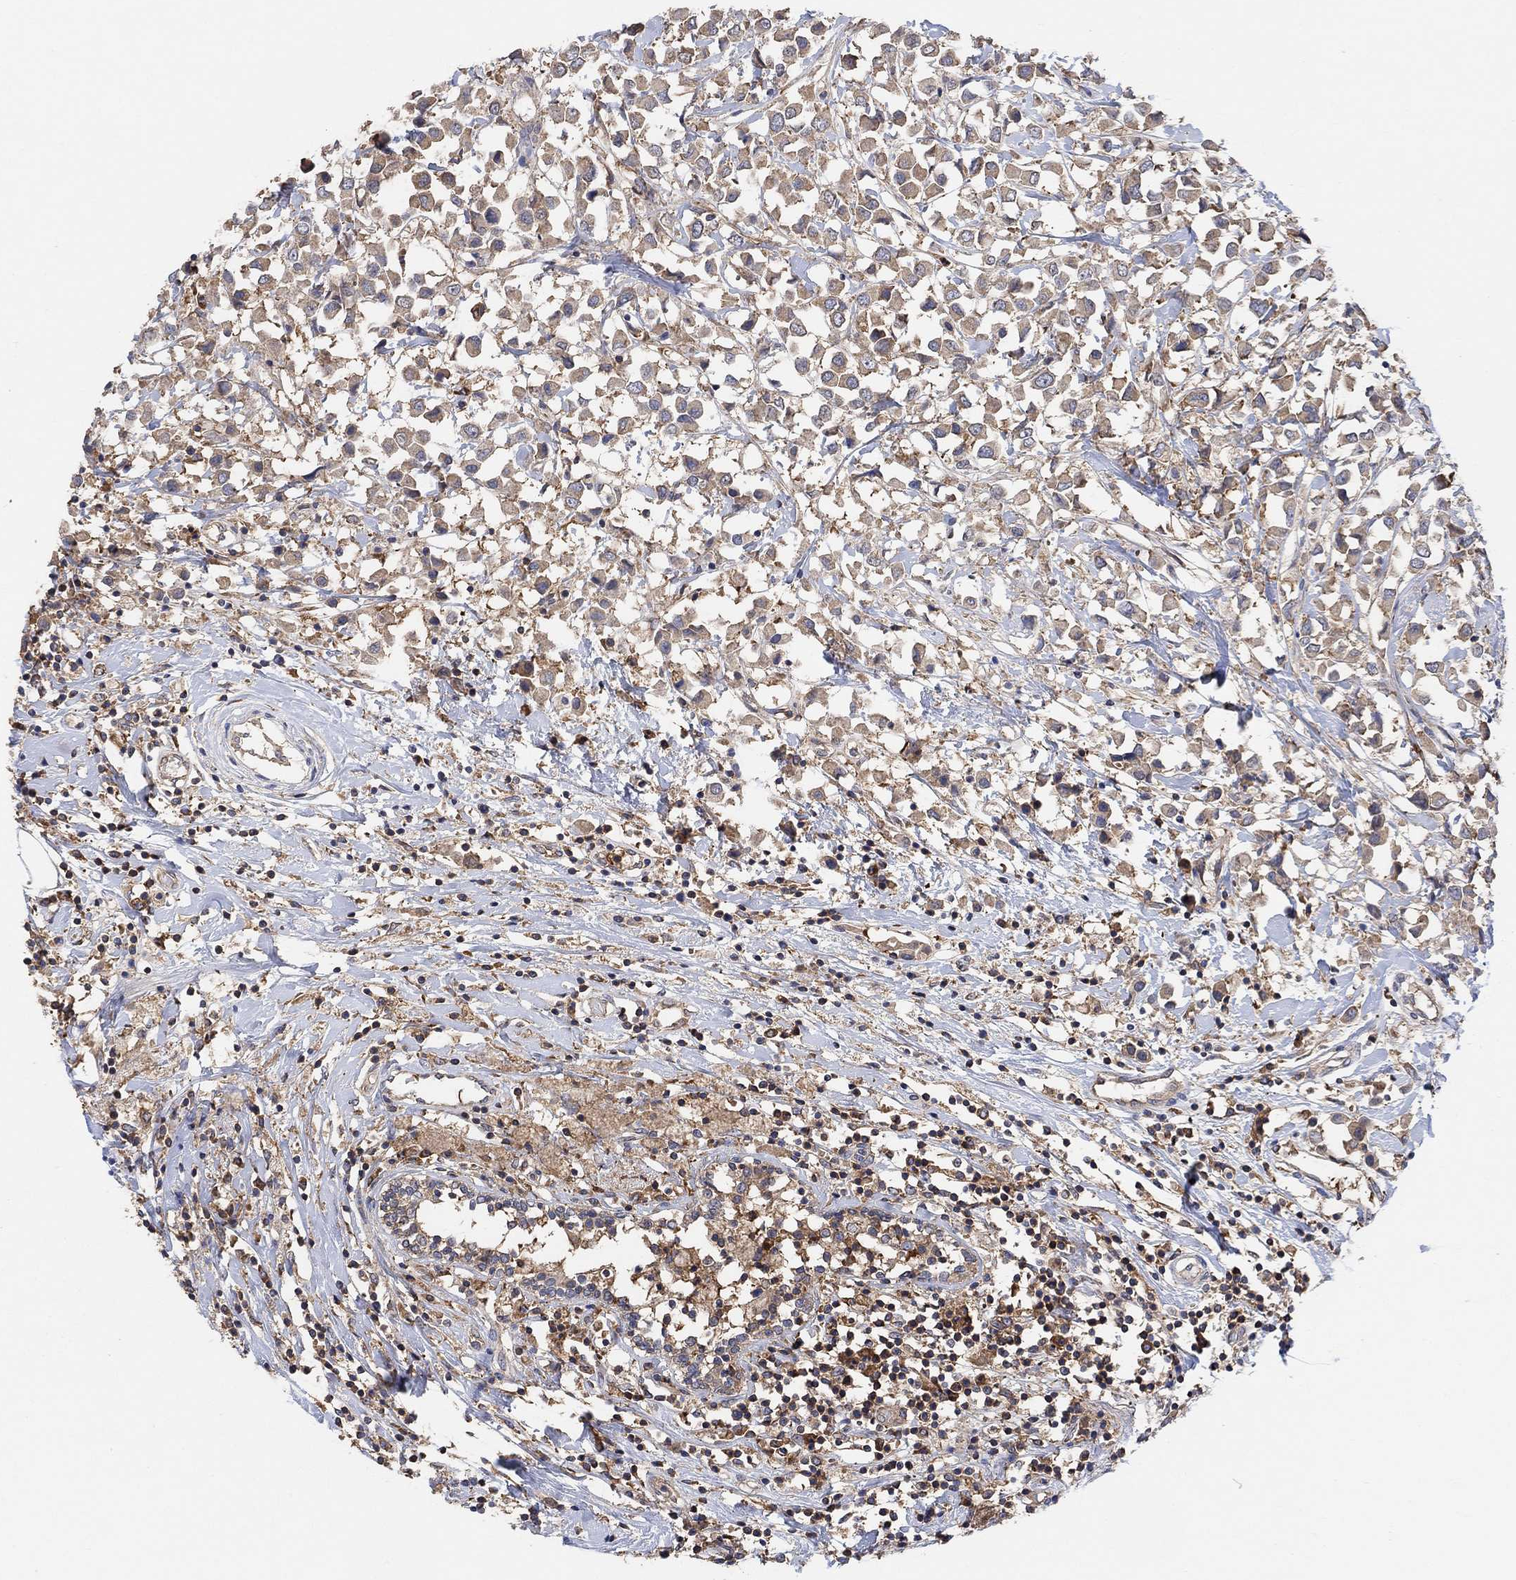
{"staining": {"intensity": "weak", "quantity": ">75%", "location": "cytoplasmic/membranous"}, "tissue": "breast cancer", "cell_type": "Tumor cells", "image_type": "cancer", "snomed": [{"axis": "morphology", "description": "Duct carcinoma"}, {"axis": "topography", "description": "Breast"}], "caption": "Human breast cancer stained with a brown dye exhibits weak cytoplasmic/membranous positive expression in approximately >75% of tumor cells.", "gene": "BLOC1S3", "patient": {"sex": "female", "age": 61}}